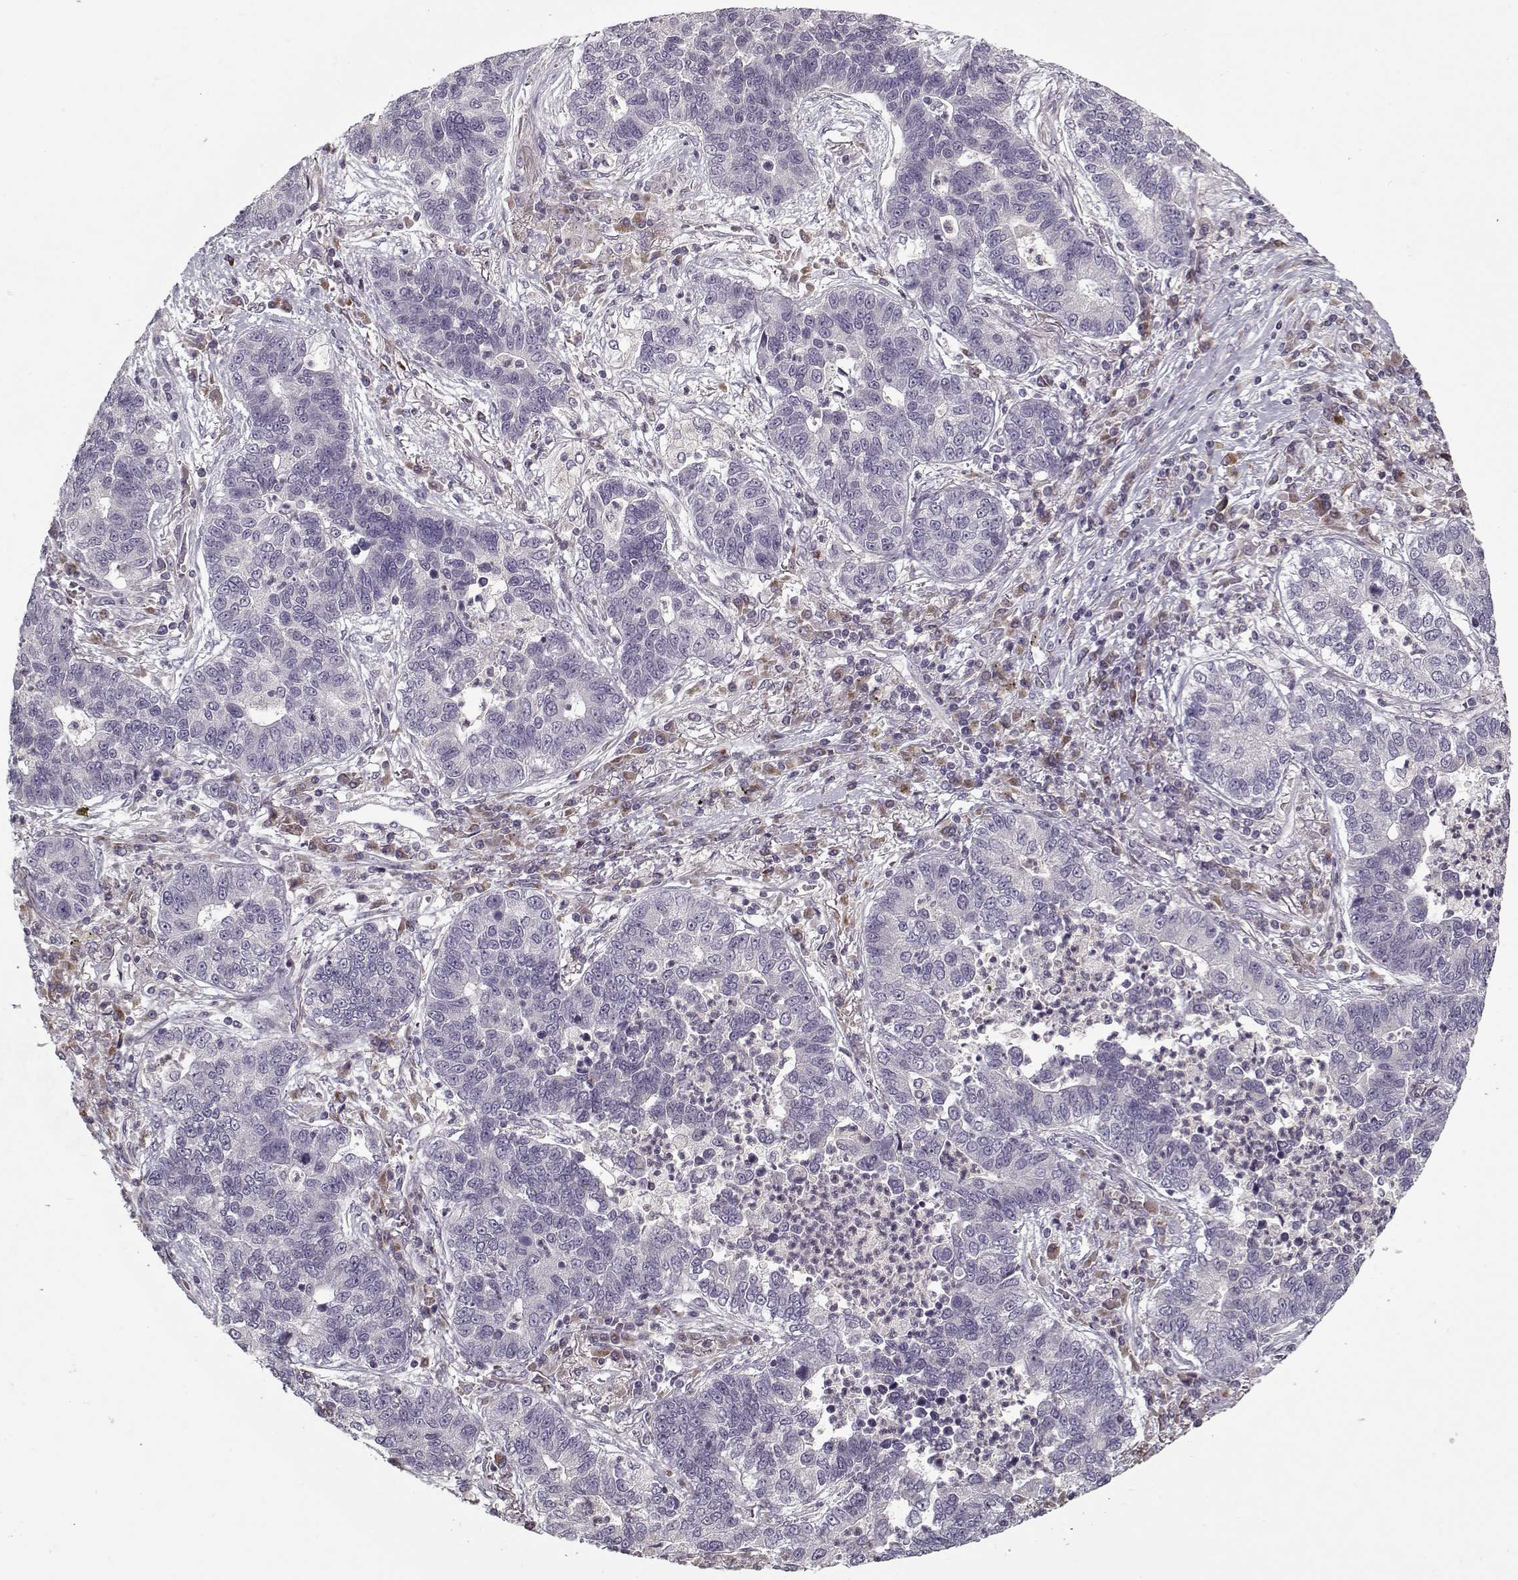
{"staining": {"intensity": "negative", "quantity": "none", "location": "none"}, "tissue": "lung cancer", "cell_type": "Tumor cells", "image_type": "cancer", "snomed": [{"axis": "morphology", "description": "Adenocarcinoma, NOS"}, {"axis": "topography", "description": "Lung"}], "caption": "Human lung cancer stained for a protein using immunohistochemistry (IHC) reveals no staining in tumor cells.", "gene": "UNC13D", "patient": {"sex": "female", "age": 57}}